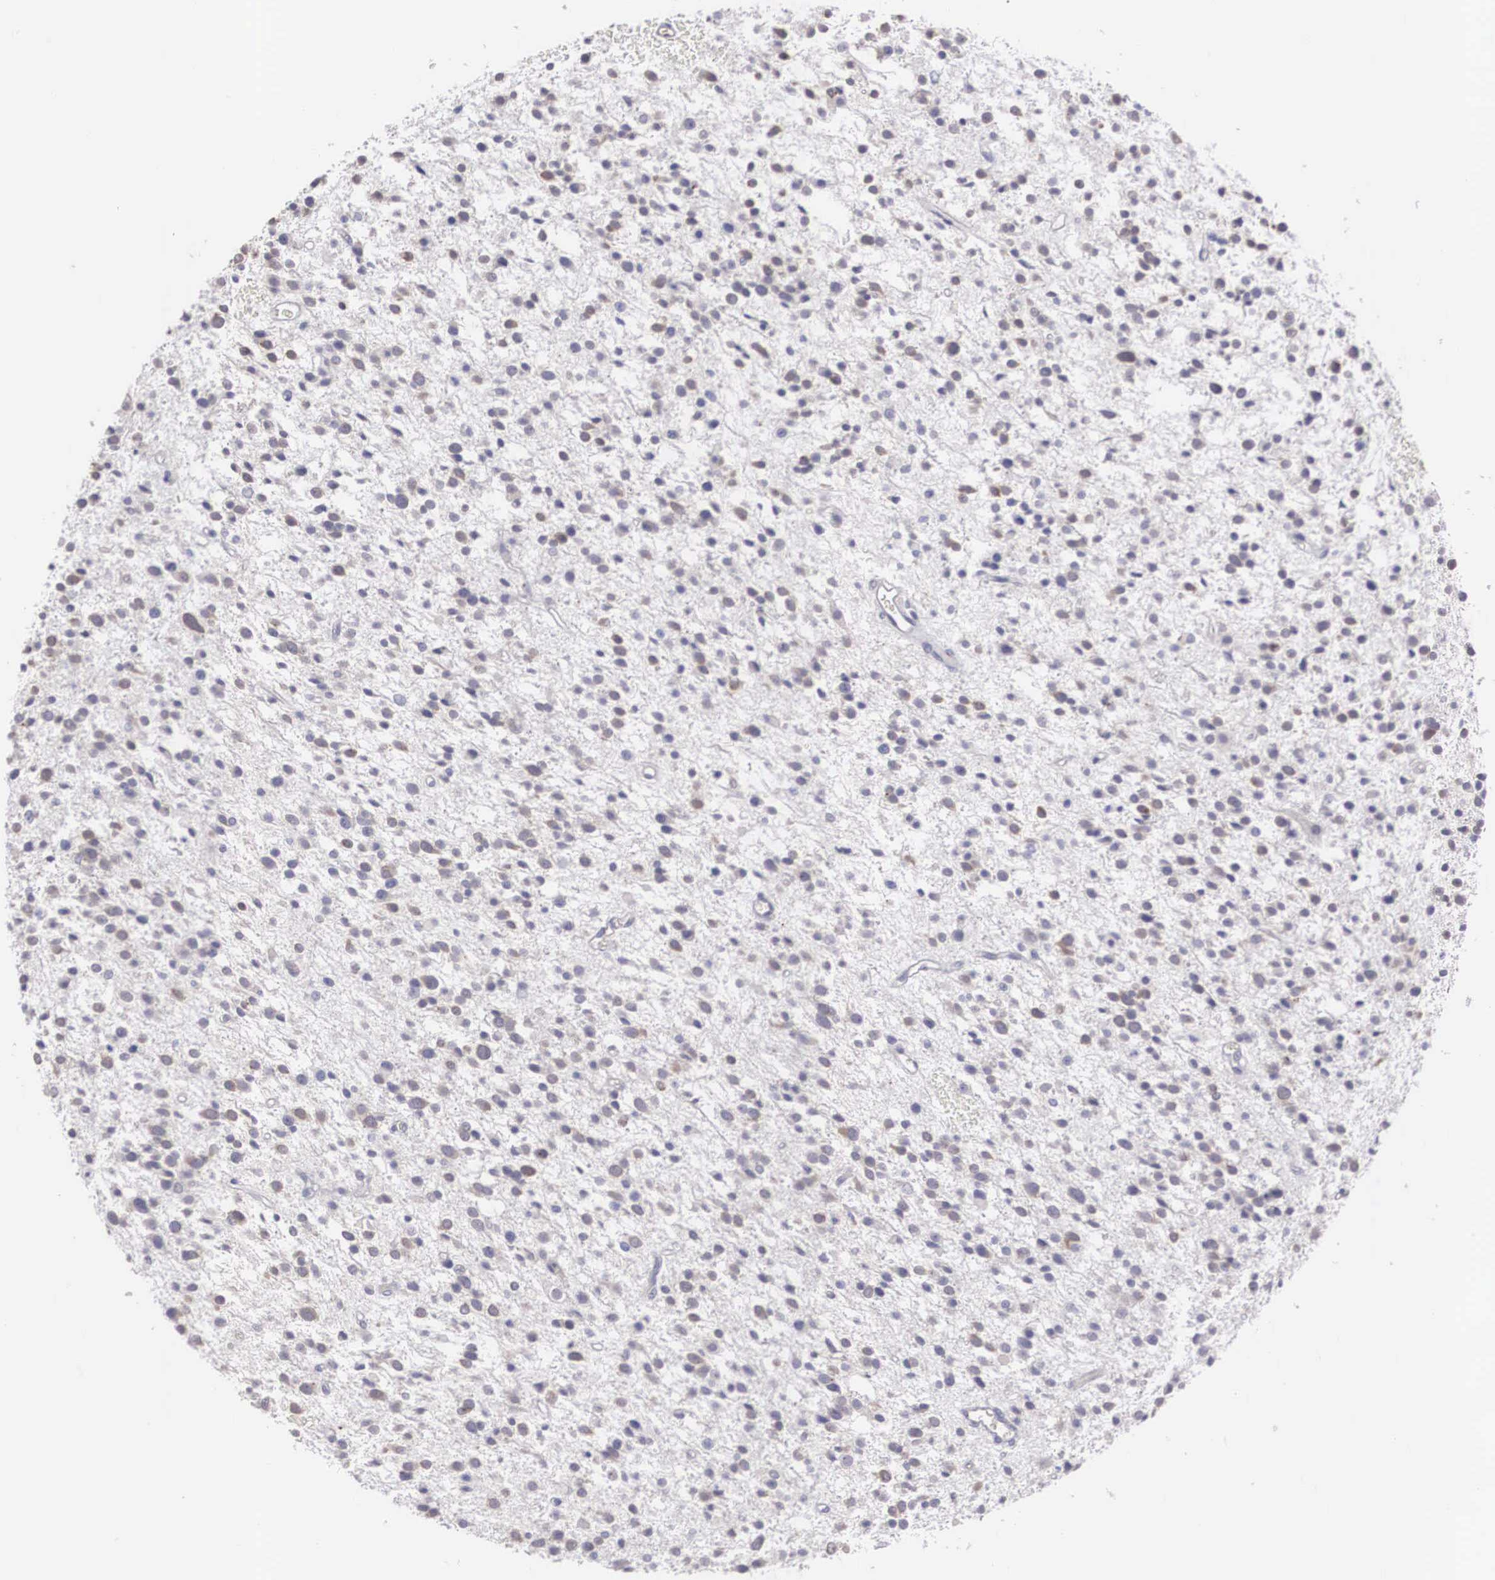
{"staining": {"intensity": "negative", "quantity": "none", "location": "none"}, "tissue": "glioma", "cell_type": "Tumor cells", "image_type": "cancer", "snomed": [{"axis": "morphology", "description": "Glioma, malignant, Low grade"}, {"axis": "topography", "description": "Brain"}], "caption": "An immunohistochemistry (IHC) micrograph of malignant glioma (low-grade) is shown. There is no staining in tumor cells of malignant glioma (low-grade).", "gene": "REPS2", "patient": {"sex": "female", "age": 36}}